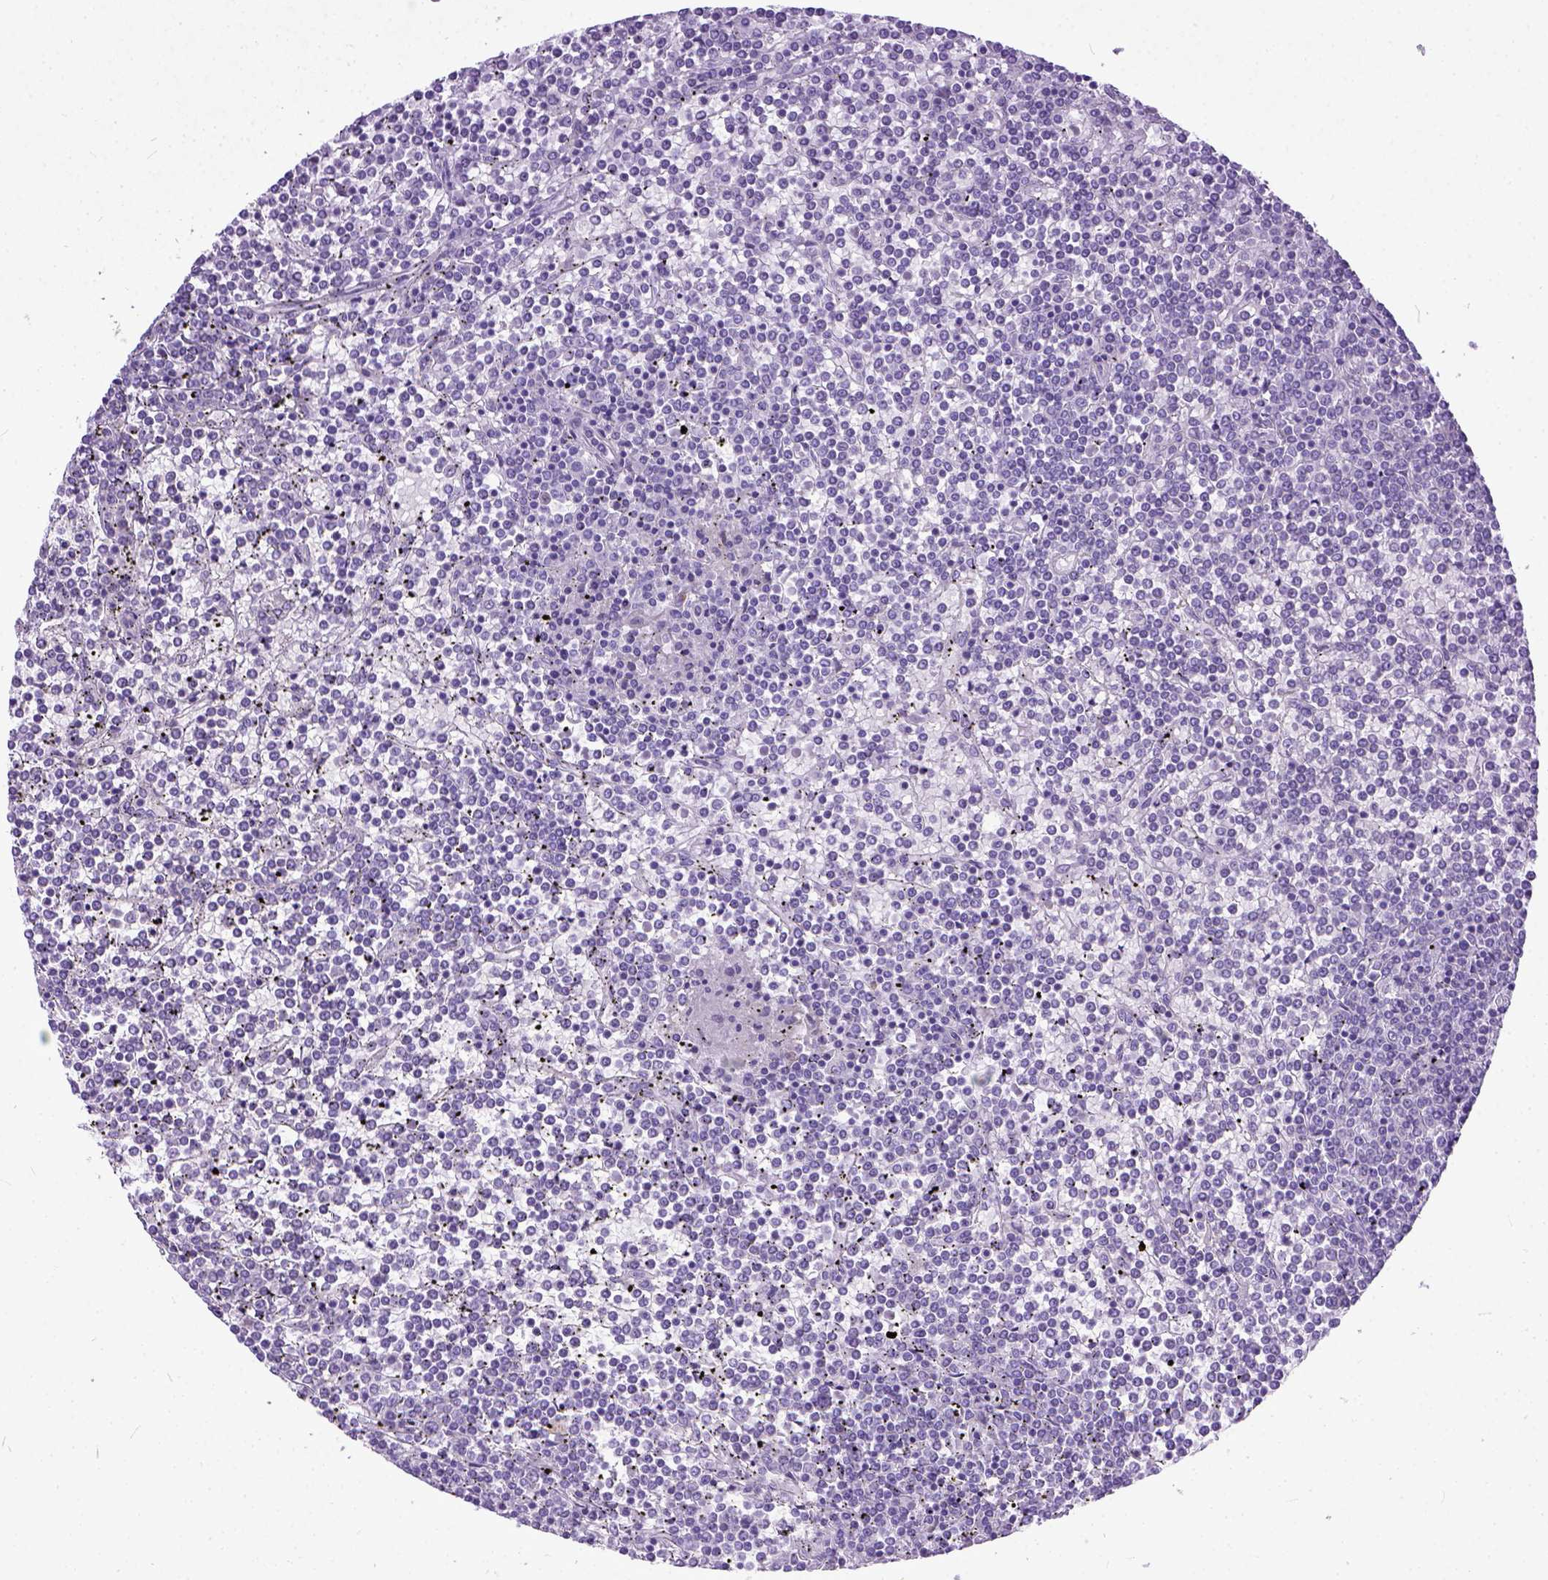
{"staining": {"intensity": "negative", "quantity": "none", "location": "none"}, "tissue": "lymphoma", "cell_type": "Tumor cells", "image_type": "cancer", "snomed": [{"axis": "morphology", "description": "Malignant lymphoma, non-Hodgkin's type, Low grade"}, {"axis": "topography", "description": "Spleen"}], "caption": "The image reveals no significant positivity in tumor cells of low-grade malignant lymphoma, non-Hodgkin's type.", "gene": "ADGRF1", "patient": {"sex": "female", "age": 19}}